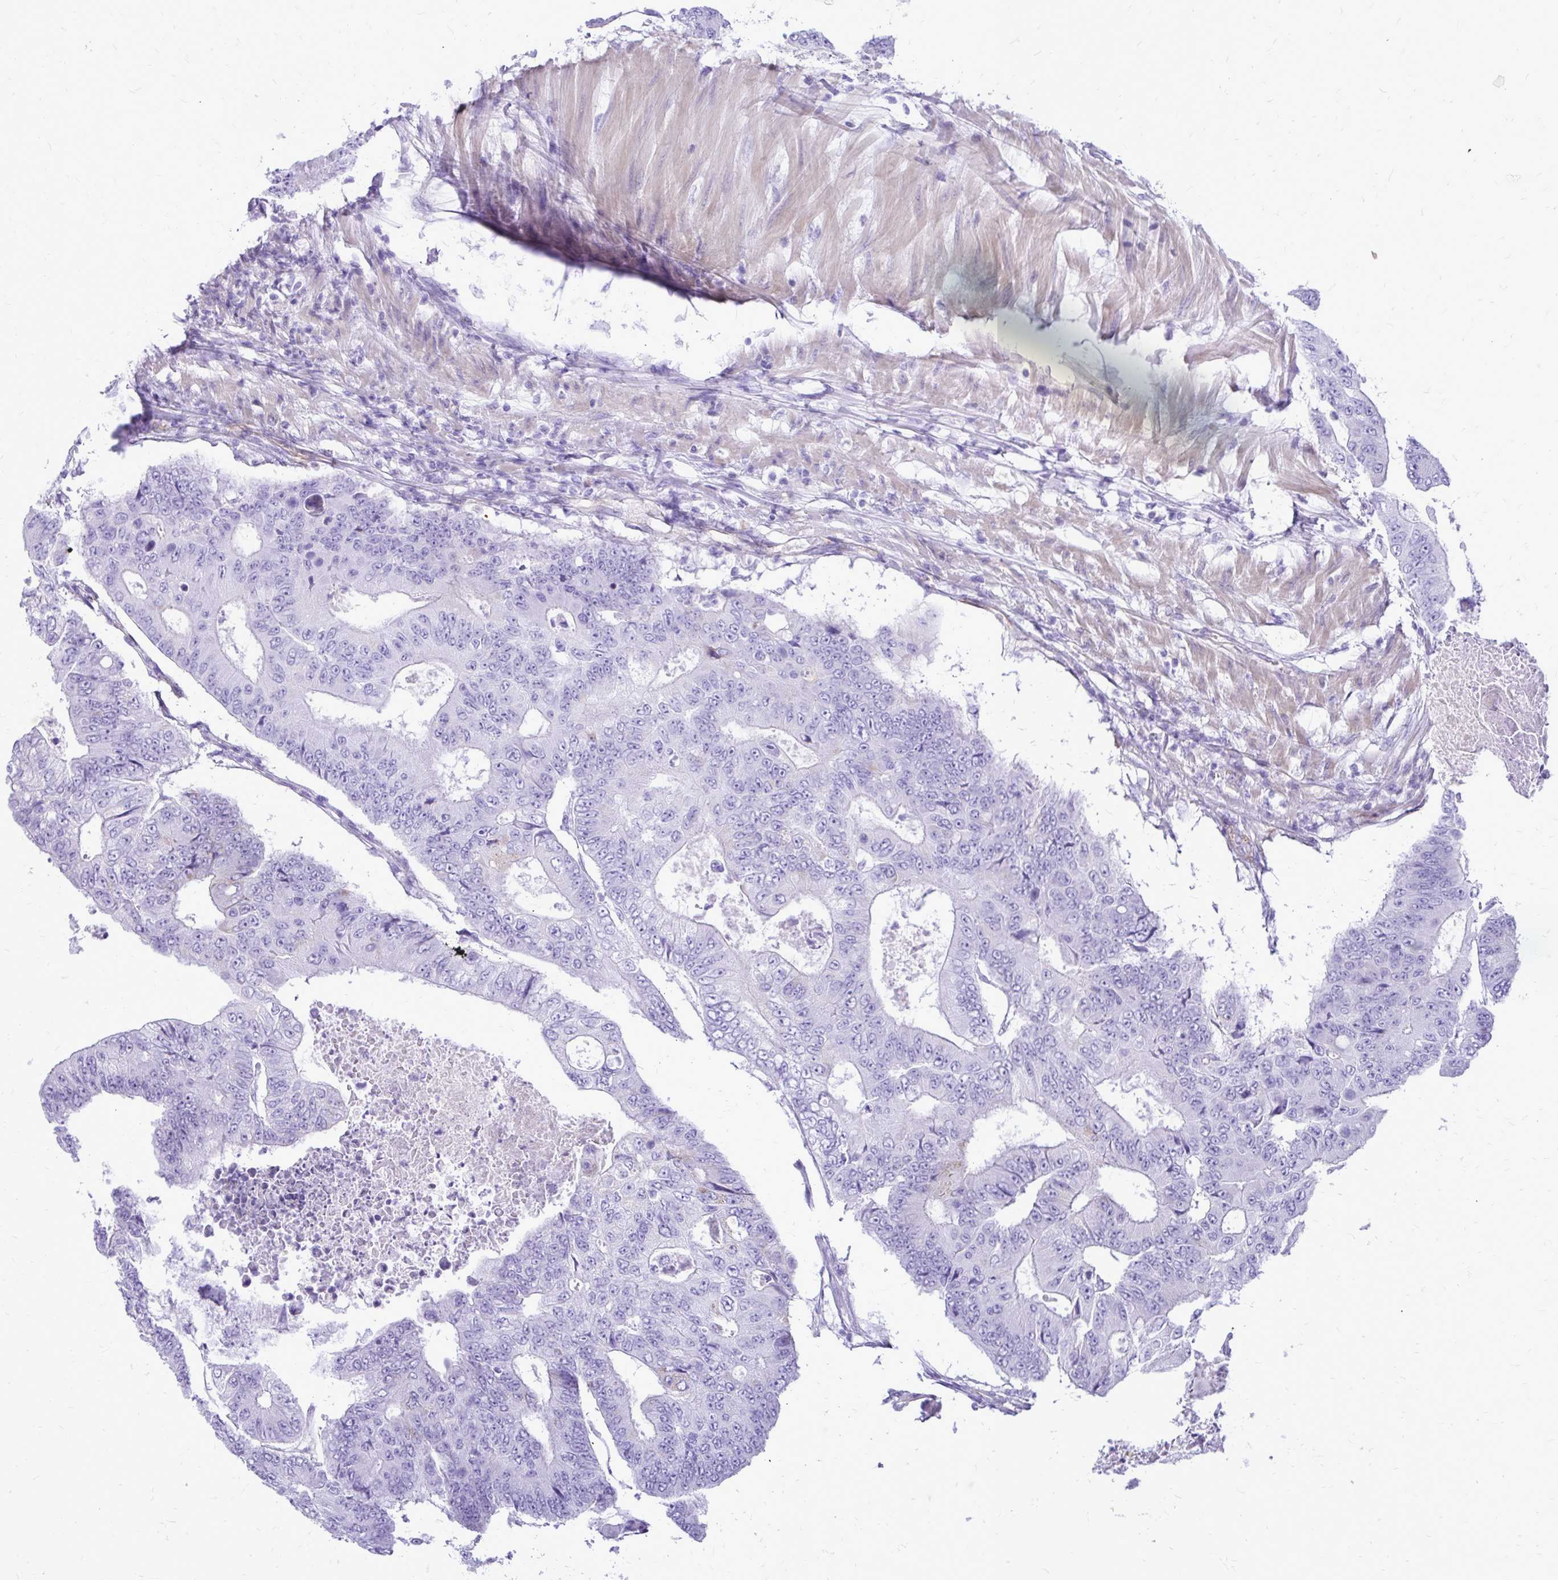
{"staining": {"intensity": "negative", "quantity": "none", "location": "none"}, "tissue": "colorectal cancer", "cell_type": "Tumor cells", "image_type": "cancer", "snomed": [{"axis": "morphology", "description": "Adenocarcinoma, NOS"}, {"axis": "topography", "description": "Colon"}], "caption": "DAB (3,3'-diaminobenzidine) immunohistochemical staining of human adenocarcinoma (colorectal) exhibits no significant positivity in tumor cells.", "gene": "PELI3", "patient": {"sex": "female", "age": 48}}